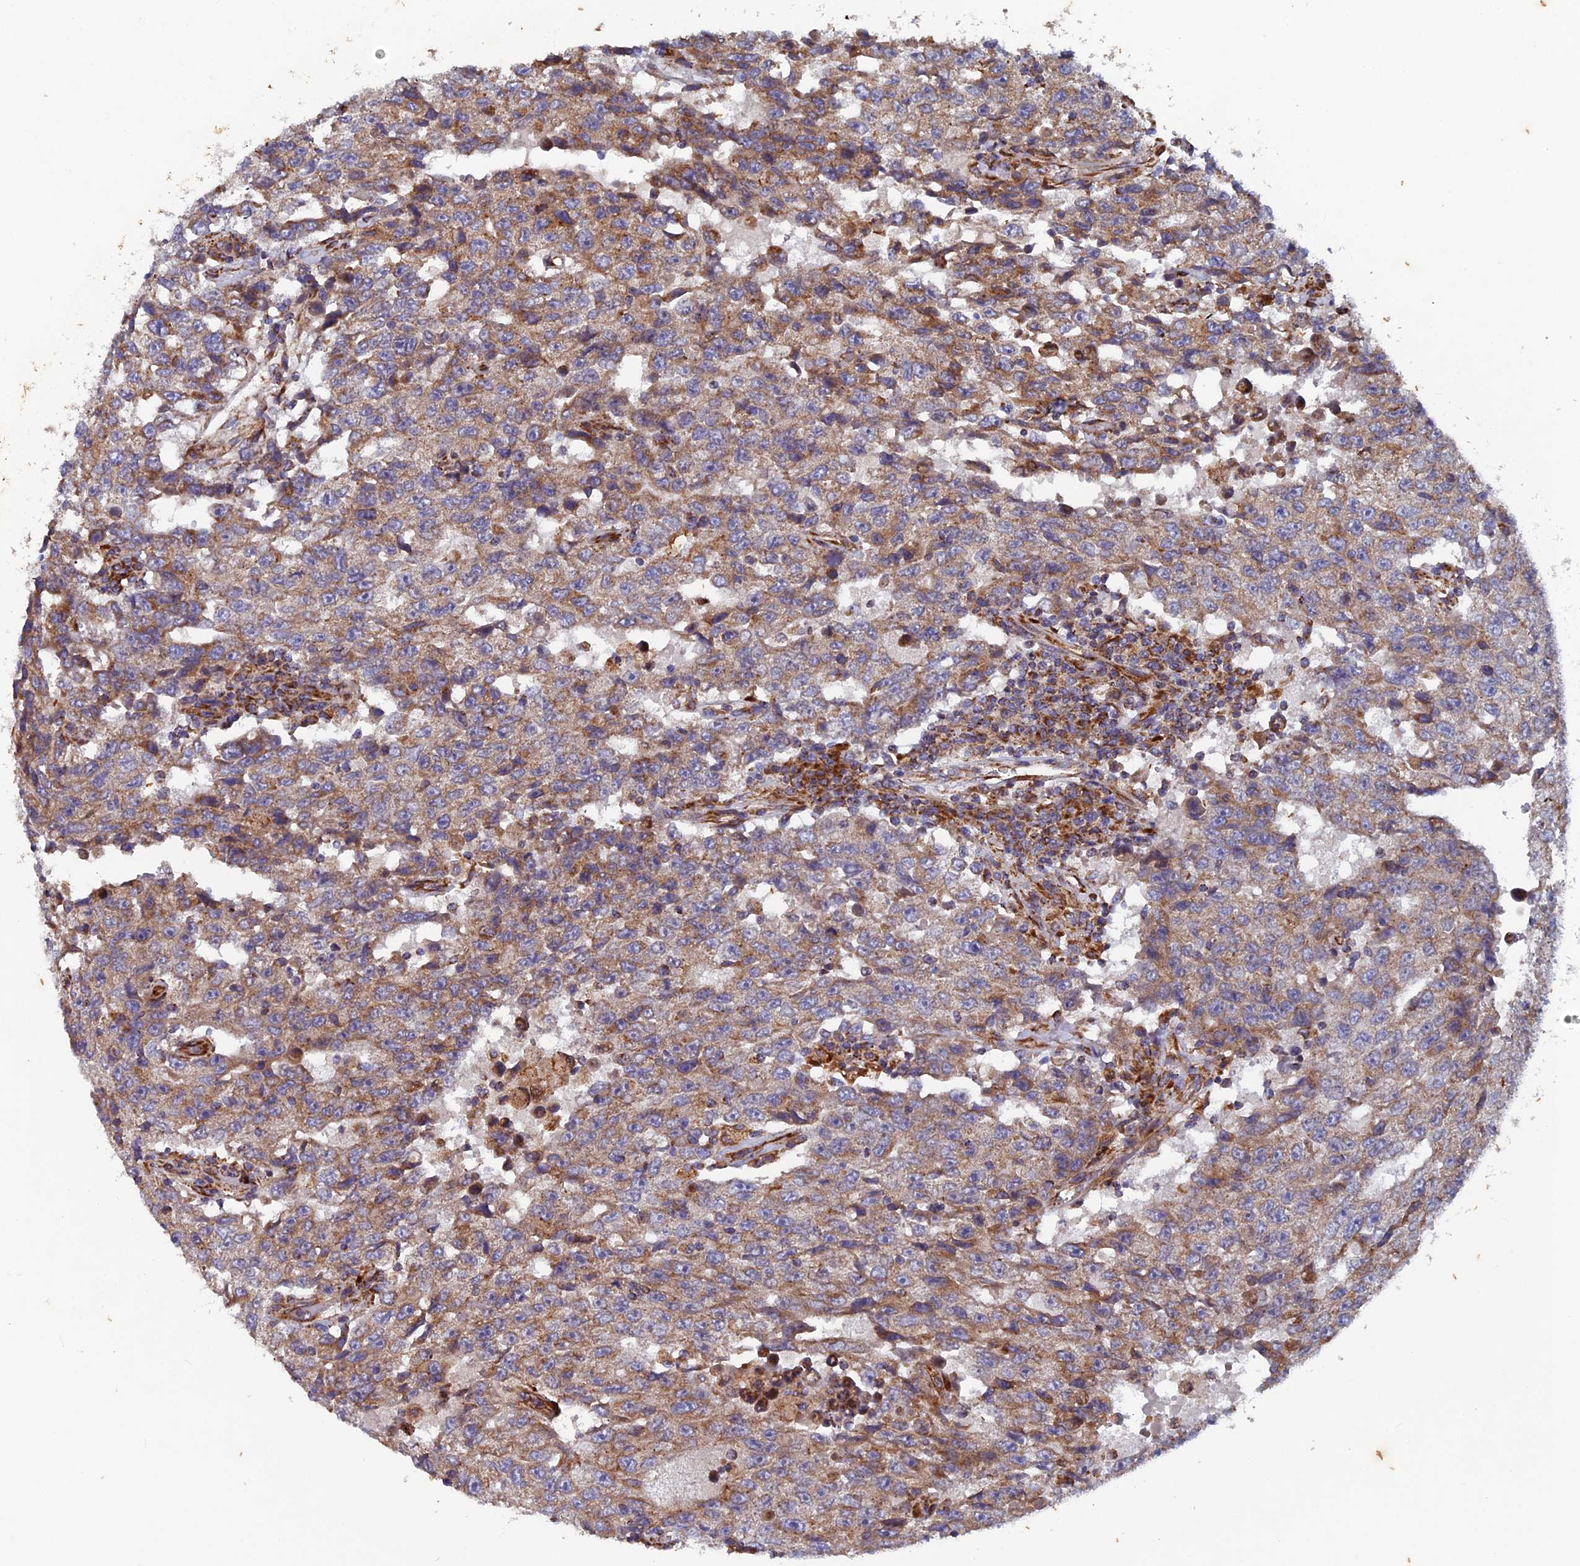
{"staining": {"intensity": "moderate", "quantity": ">75%", "location": "cytoplasmic/membranous"}, "tissue": "testis cancer", "cell_type": "Tumor cells", "image_type": "cancer", "snomed": [{"axis": "morphology", "description": "Carcinoma, Embryonal, NOS"}, {"axis": "topography", "description": "Testis"}], "caption": "High-magnification brightfield microscopy of testis cancer (embryonal carcinoma) stained with DAB (brown) and counterstained with hematoxylin (blue). tumor cells exhibit moderate cytoplasmic/membranous expression is seen in approximately>75% of cells. Immunohistochemistry stains the protein in brown and the nuclei are stained blue.", "gene": "AP4S1", "patient": {"sex": "male", "age": 26}}